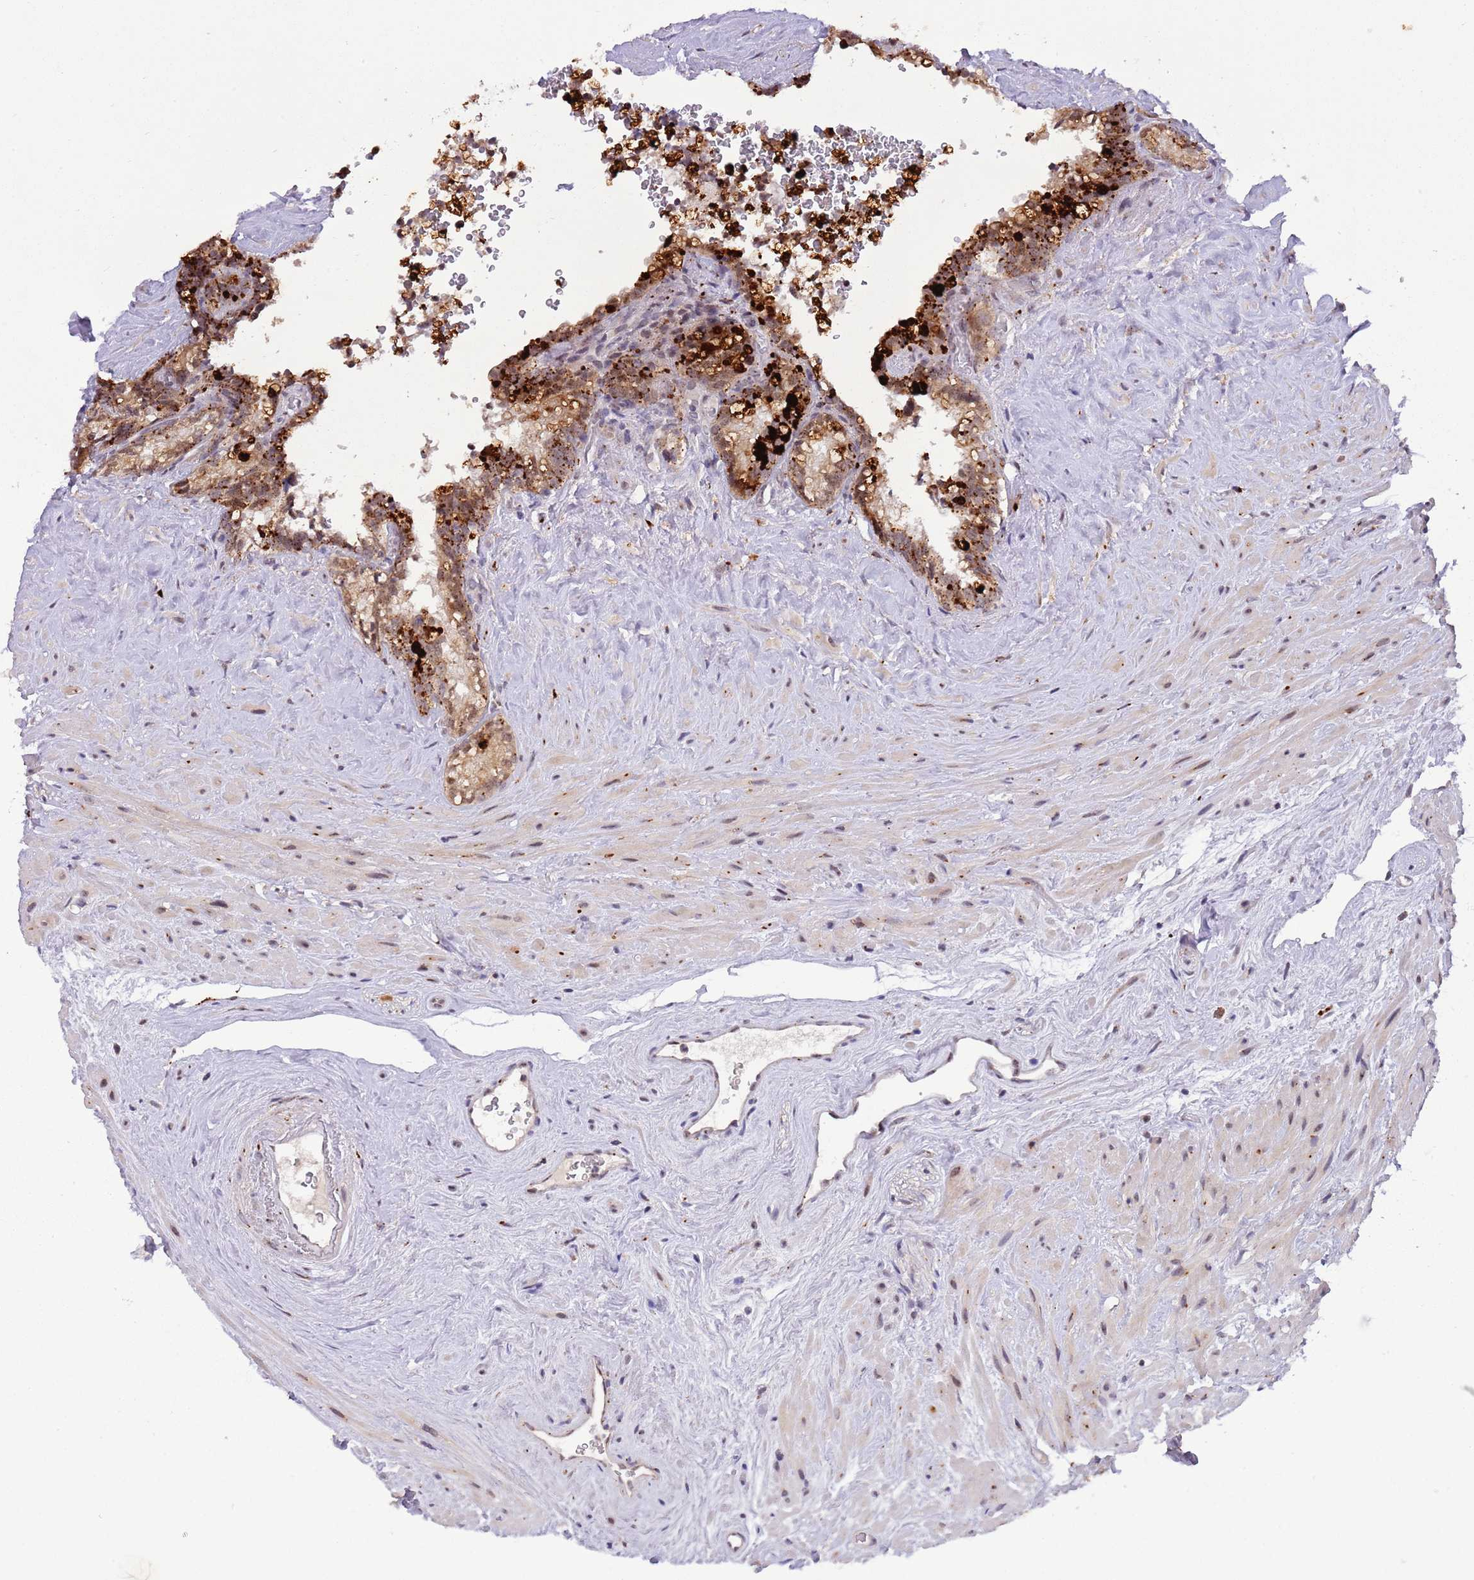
{"staining": {"intensity": "strong", "quantity": ">75%", "location": "cytoplasmic/membranous"}, "tissue": "seminal vesicle", "cell_type": "Glandular cells", "image_type": "normal", "snomed": [{"axis": "morphology", "description": "Normal tissue, NOS"}, {"axis": "topography", "description": "Prostate"}, {"axis": "topography", "description": "Seminal veicle"}], "caption": "This is an image of immunohistochemistry staining of benign seminal vesicle, which shows strong staining in the cytoplasmic/membranous of glandular cells.", "gene": "TRIM27", "patient": {"sex": "male", "age": 79}}